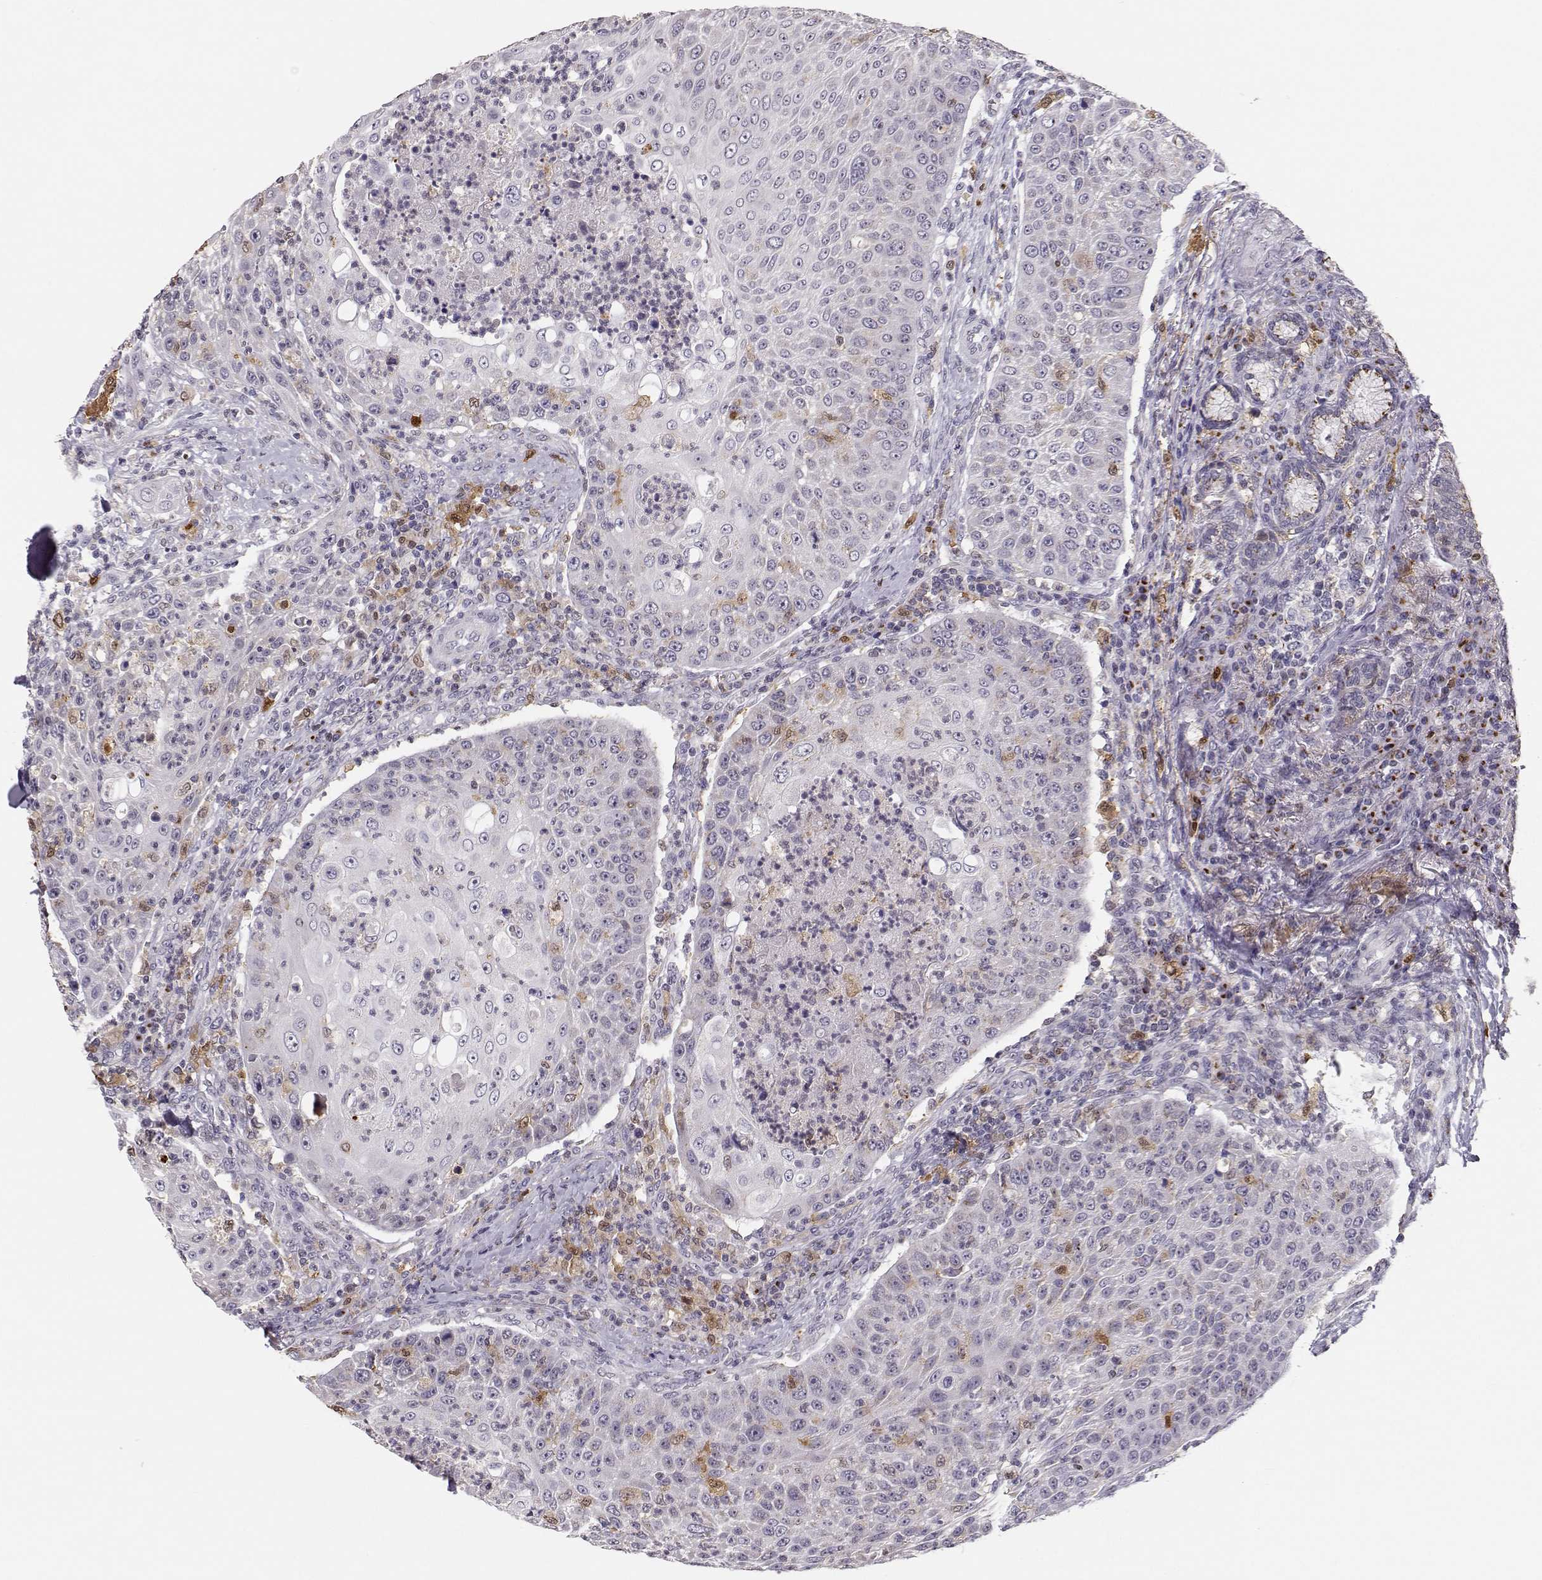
{"staining": {"intensity": "moderate", "quantity": "<25%", "location": "cytoplasmic/membranous"}, "tissue": "head and neck cancer", "cell_type": "Tumor cells", "image_type": "cancer", "snomed": [{"axis": "morphology", "description": "Squamous cell carcinoma, NOS"}, {"axis": "topography", "description": "Head-Neck"}], "caption": "There is low levels of moderate cytoplasmic/membranous staining in tumor cells of head and neck squamous cell carcinoma, as demonstrated by immunohistochemical staining (brown color).", "gene": "HTR7", "patient": {"sex": "male", "age": 69}}